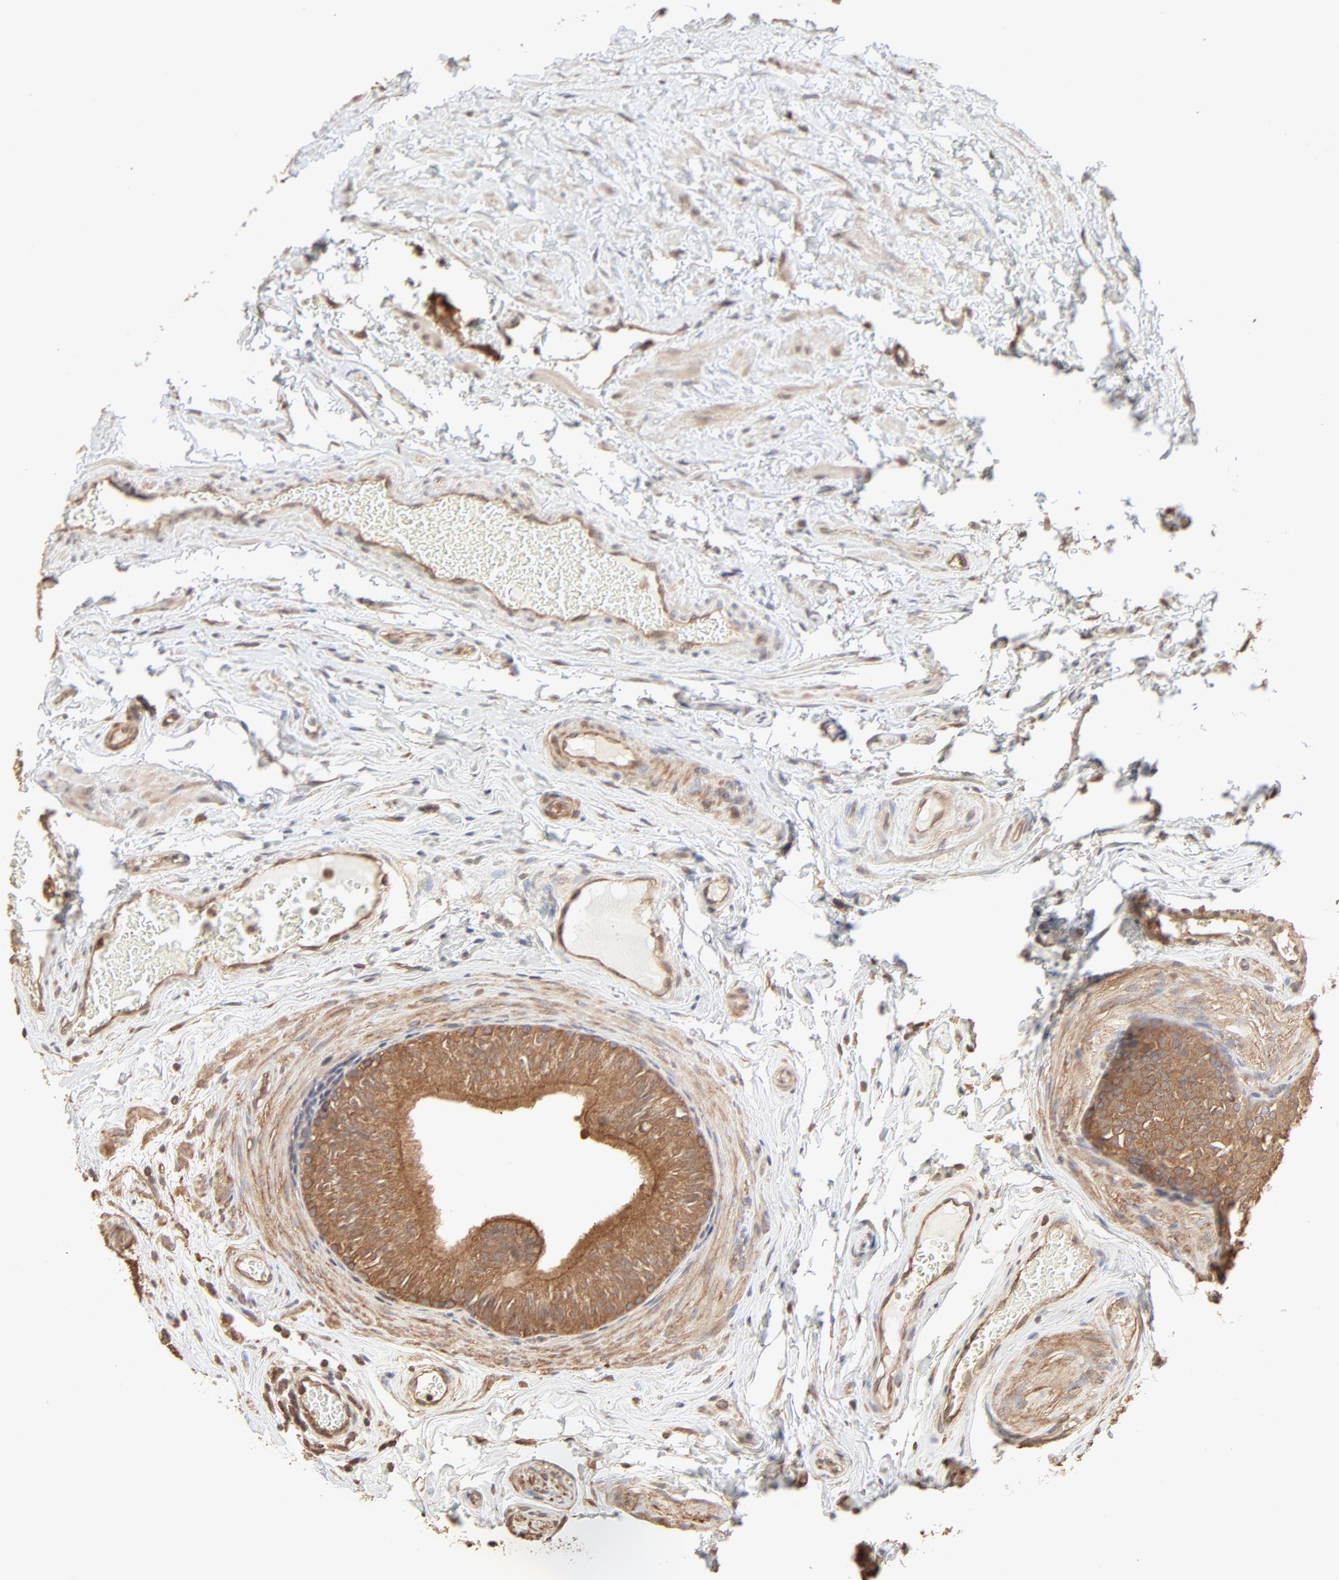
{"staining": {"intensity": "moderate", "quantity": ">75%", "location": "cytoplasmic/membranous"}, "tissue": "epididymis", "cell_type": "Glandular cells", "image_type": "normal", "snomed": [{"axis": "morphology", "description": "Normal tissue, NOS"}, {"axis": "topography", "description": "Testis"}, {"axis": "topography", "description": "Epididymis"}], "caption": "A photomicrograph showing moderate cytoplasmic/membranous staining in approximately >75% of glandular cells in benign epididymis, as visualized by brown immunohistochemical staining.", "gene": "PPP2CA", "patient": {"sex": "male", "age": 36}}